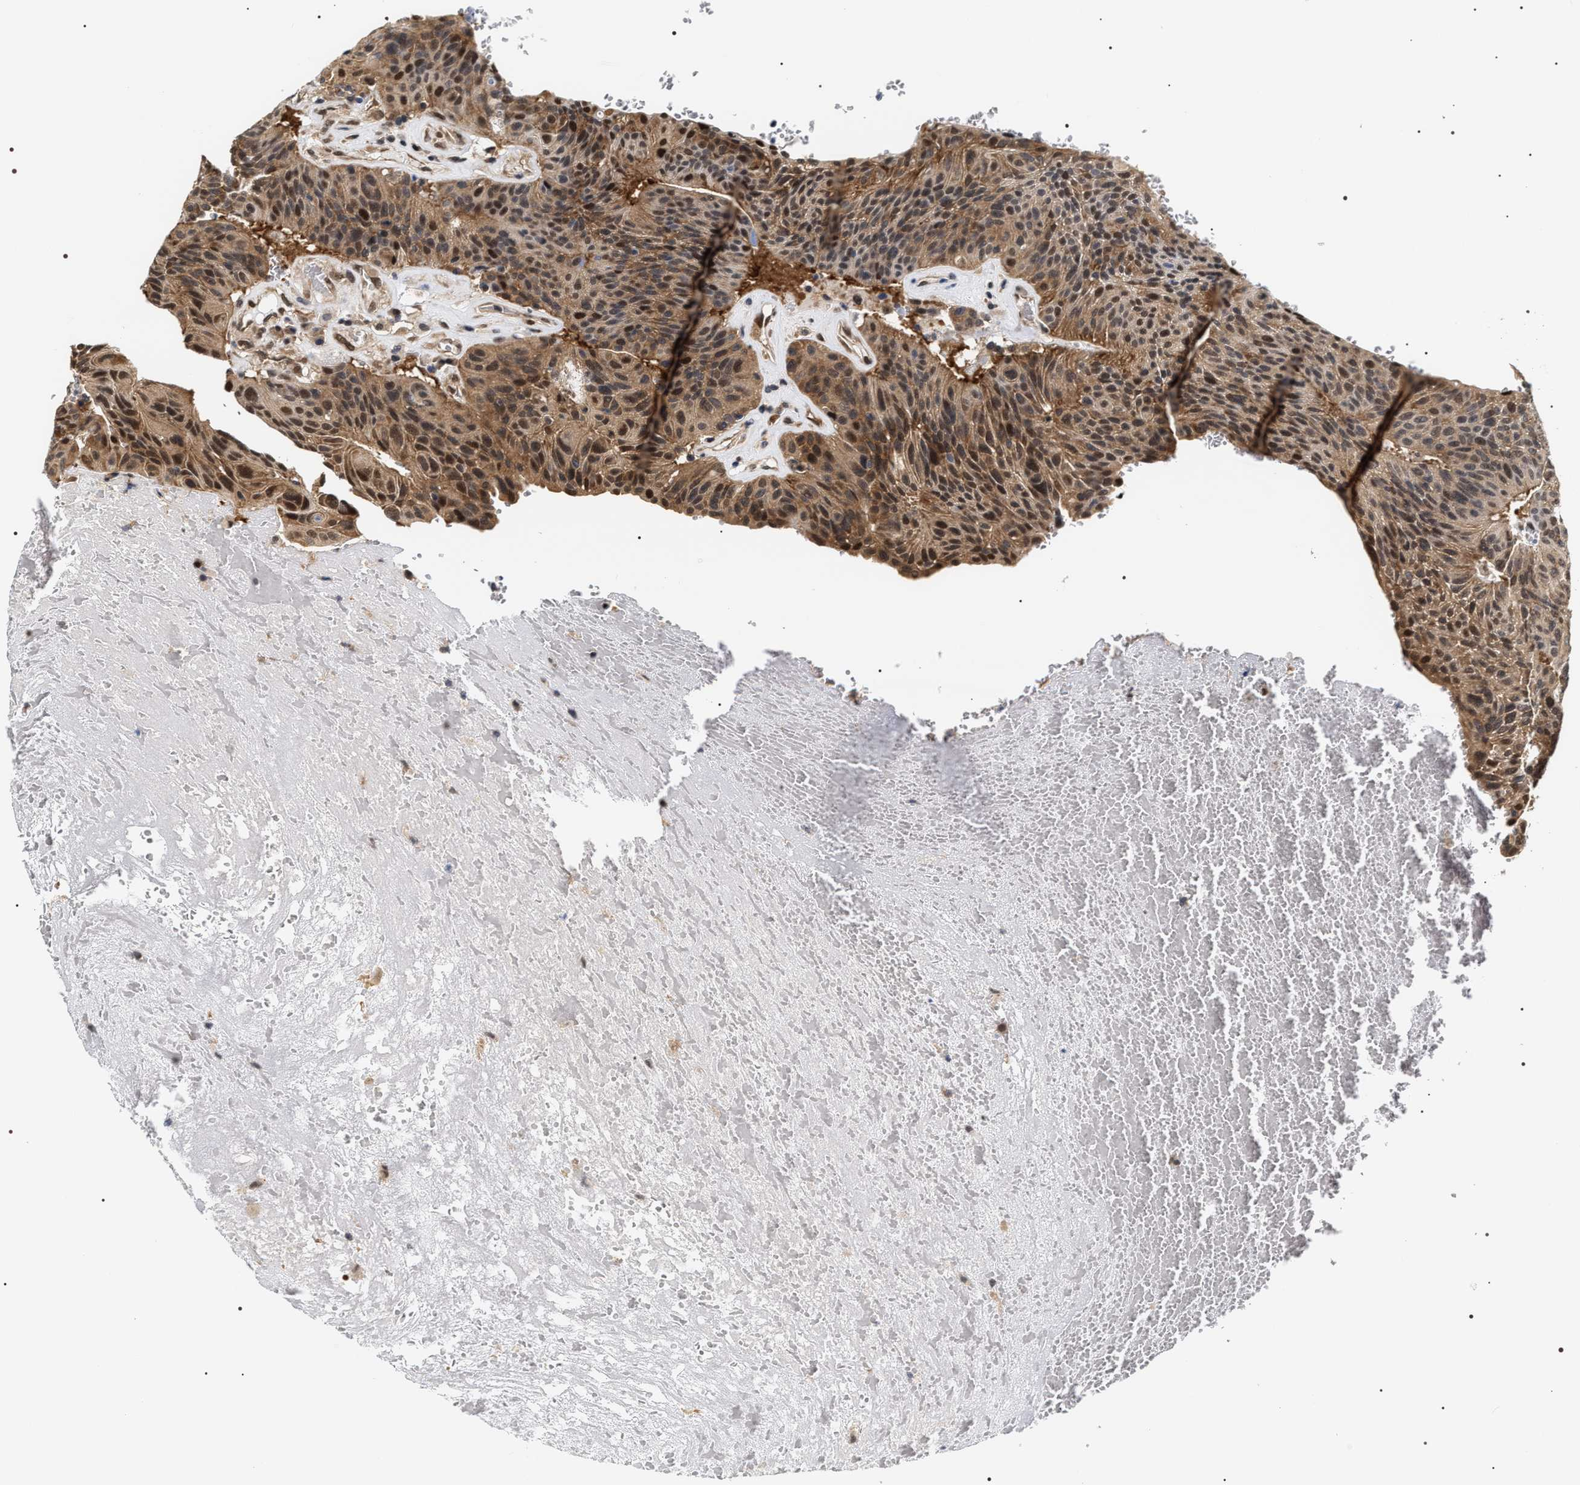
{"staining": {"intensity": "moderate", "quantity": ">75%", "location": "cytoplasmic/membranous,nuclear"}, "tissue": "urothelial cancer", "cell_type": "Tumor cells", "image_type": "cancer", "snomed": [{"axis": "morphology", "description": "Urothelial carcinoma, High grade"}, {"axis": "topography", "description": "Urinary bladder"}], "caption": "Moderate cytoplasmic/membranous and nuclear positivity for a protein is present in approximately >75% of tumor cells of high-grade urothelial carcinoma using IHC.", "gene": "BAG6", "patient": {"sex": "male", "age": 66}}